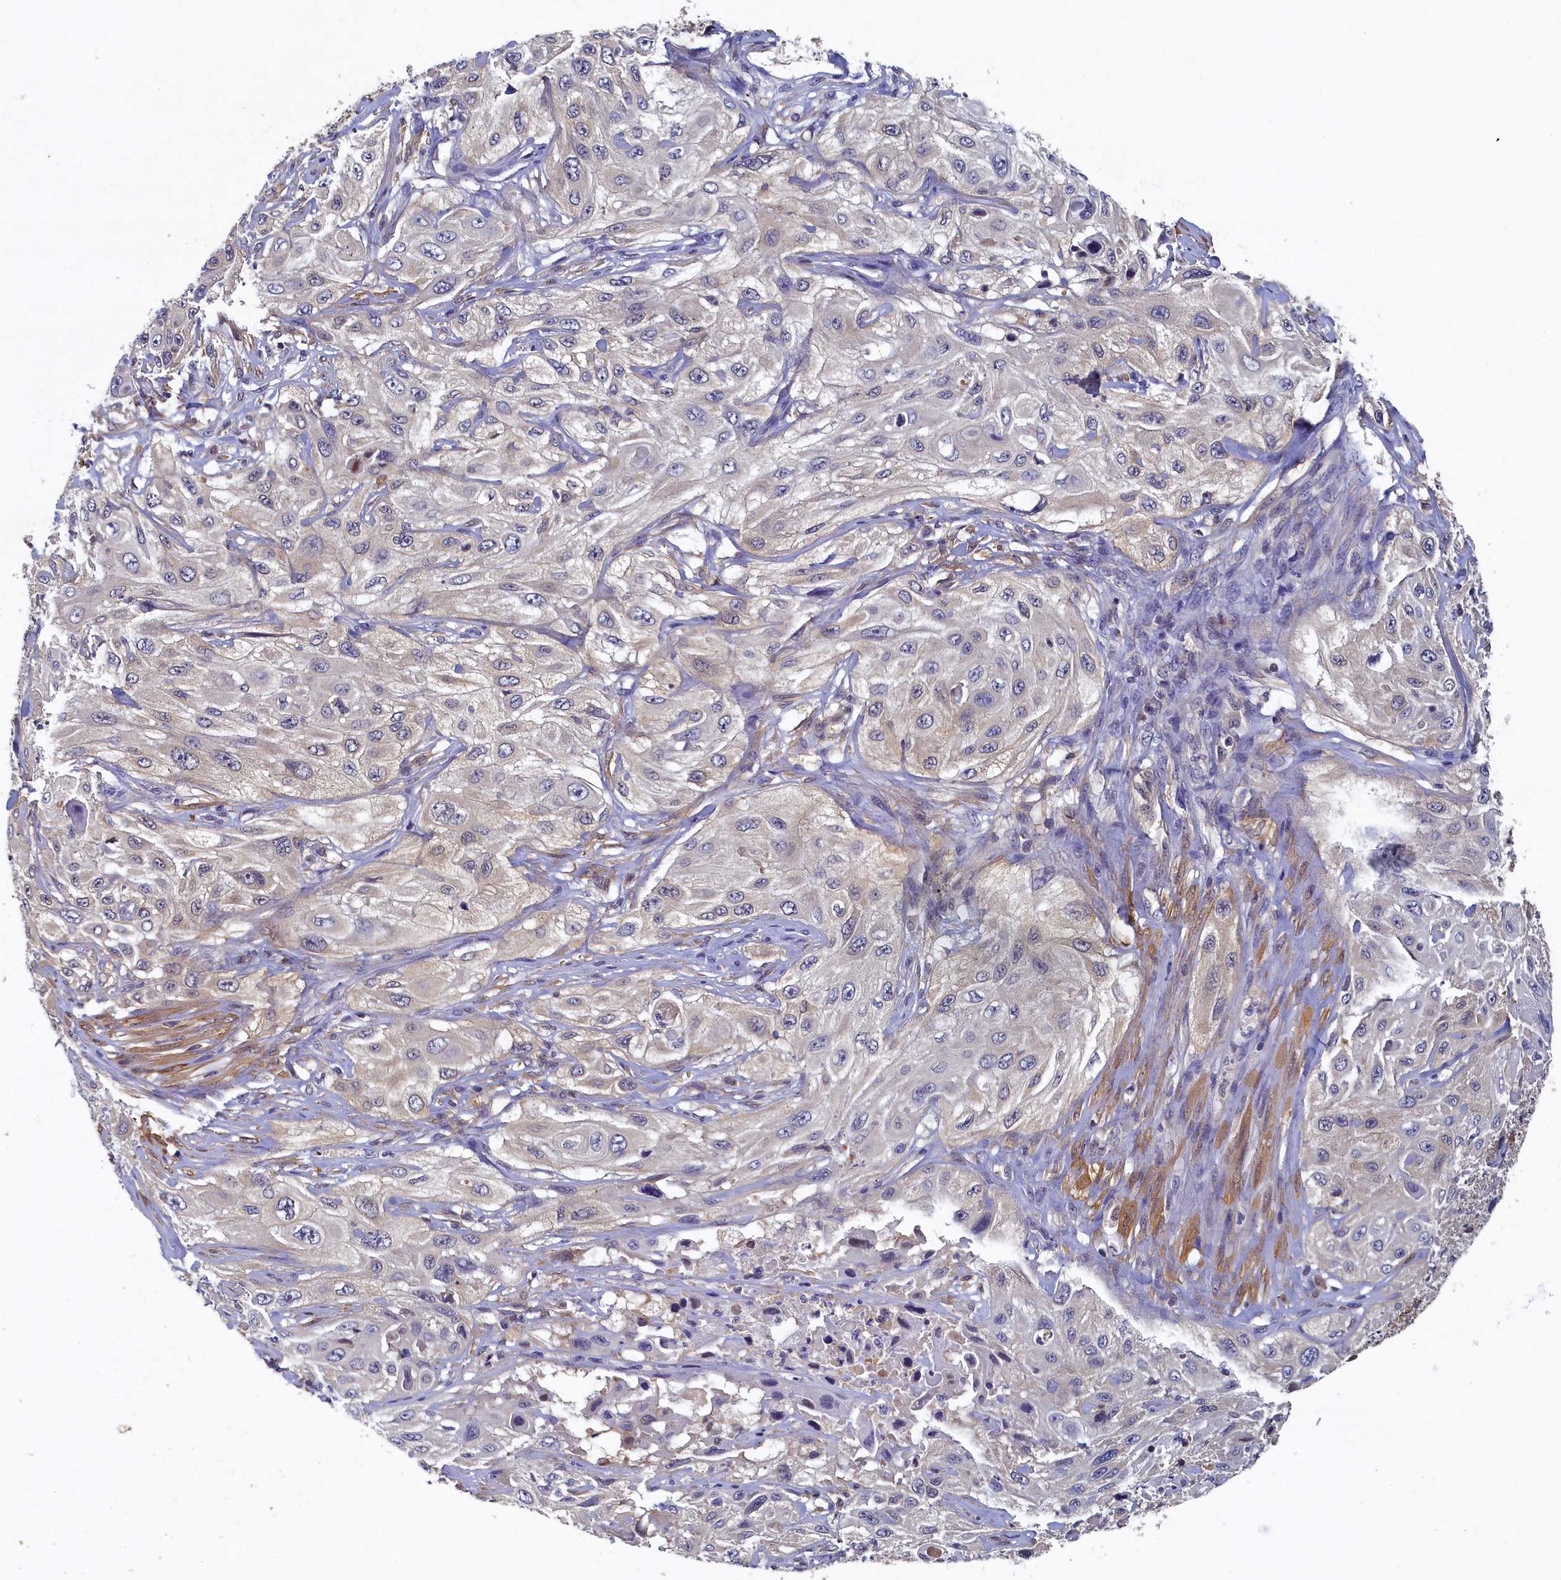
{"staining": {"intensity": "negative", "quantity": "none", "location": "none"}, "tissue": "cervical cancer", "cell_type": "Tumor cells", "image_type": "cancer", "snomed": [{"axis": "morphology", "description": "Squamous cell carcinoma, NOS"}, {"axis": "topography", "description": "Cervix"}], "caption": "A micrograph of cervical cancer (squamous cell carcinoma) stained for a protein shows no brown staining in tumor cells.", "gene": "TBCB", "patient": {"sex": "female", "age": 42}}